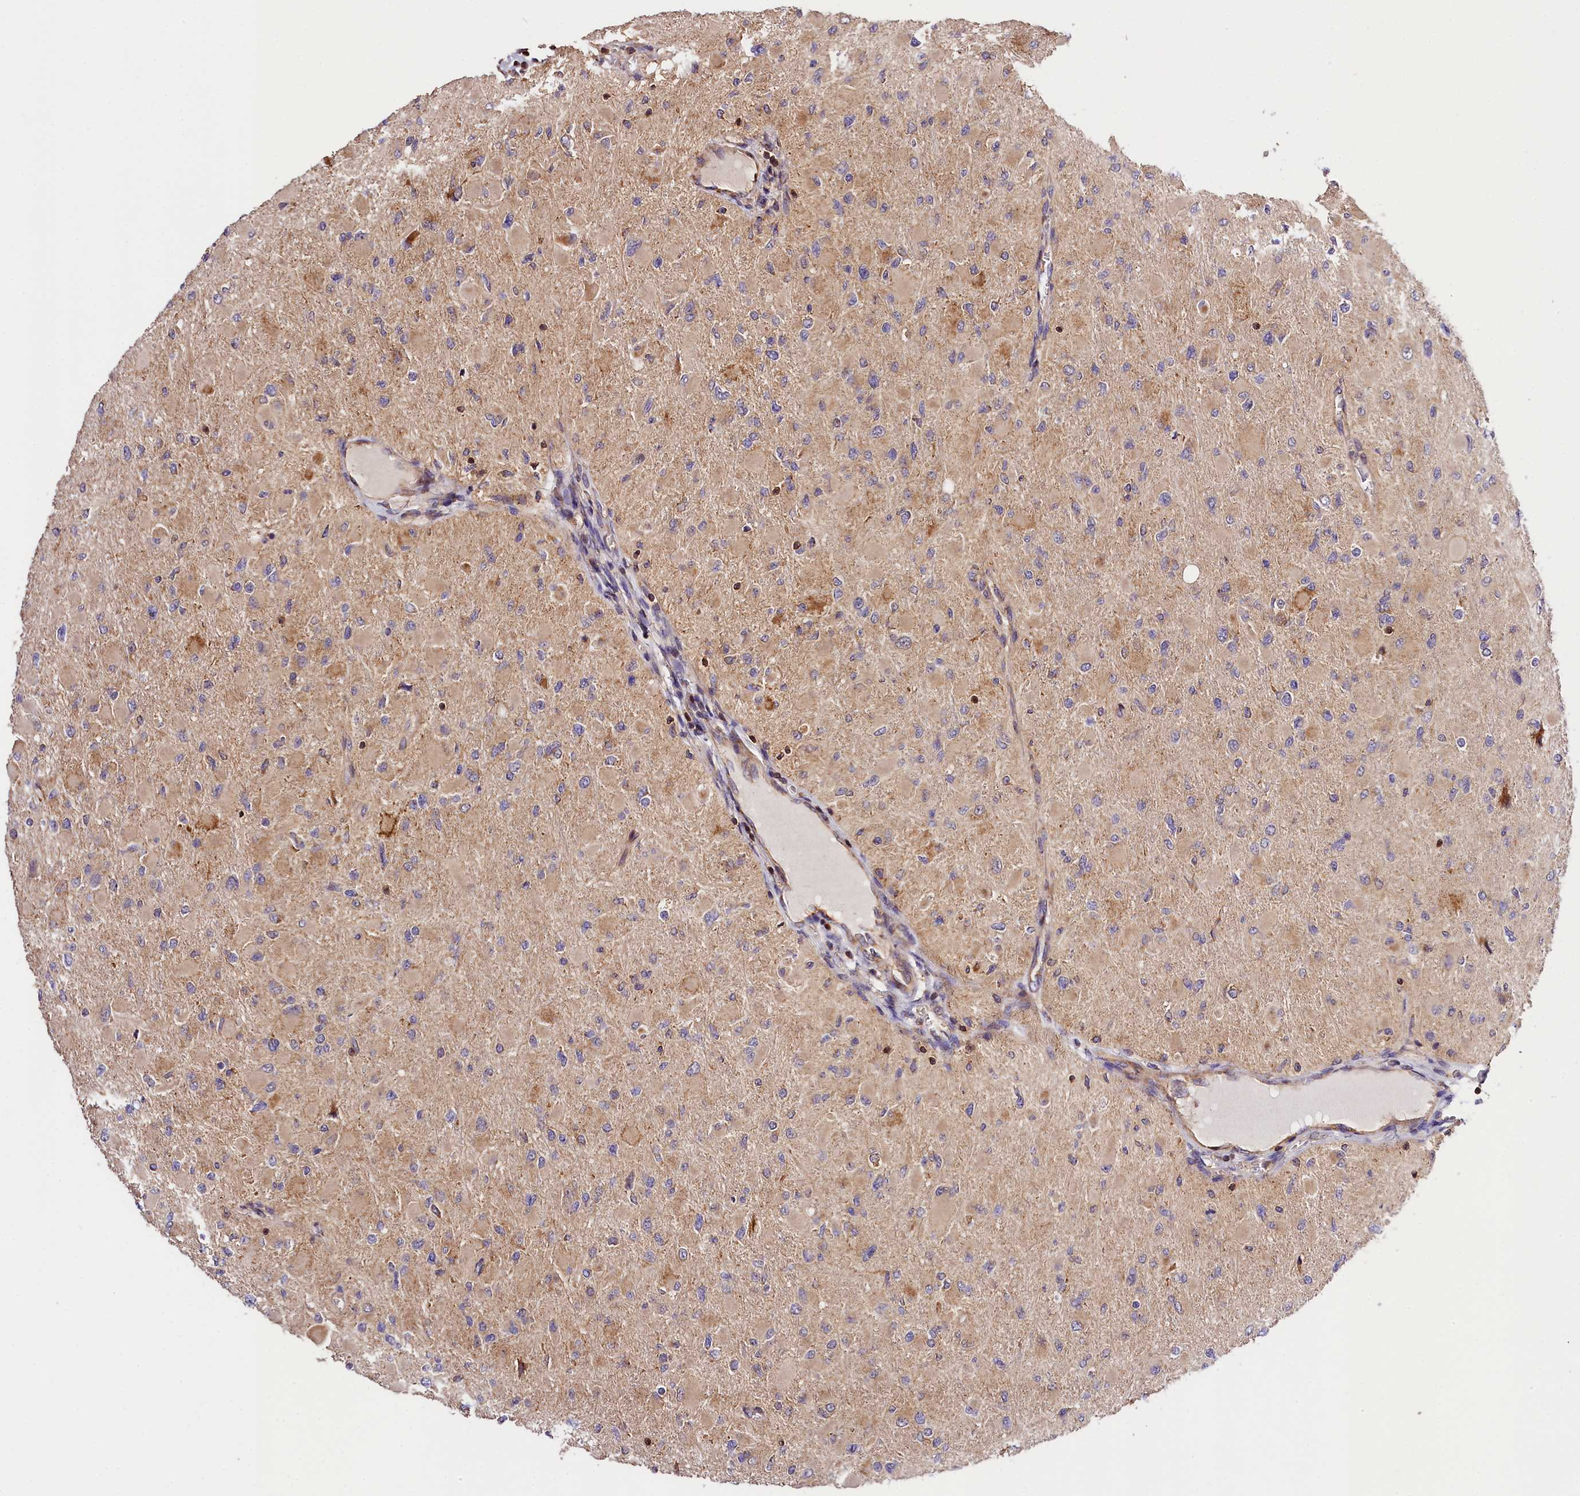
{"staining": {"intensity": "moderate", "quantity": "<25%", "location": "cytoplasmic/membranous"}, "tissue": "glioma", "cell_type": "Tumor cells", "image_type": "cancer", "snomed": [{"axis": "morphology", "description": "Glioma, malignant, High grade"}, {"axis": "topography", "description": "Cerebral cortex"}], "caption": "Tumor cells show low levels of moderate cytoplasmic/membranous staining in approximately <25% of cells in high-grade glioma (malignant).", "gene": "KPTN", "patient": {"sex": "female", "age": 36}}